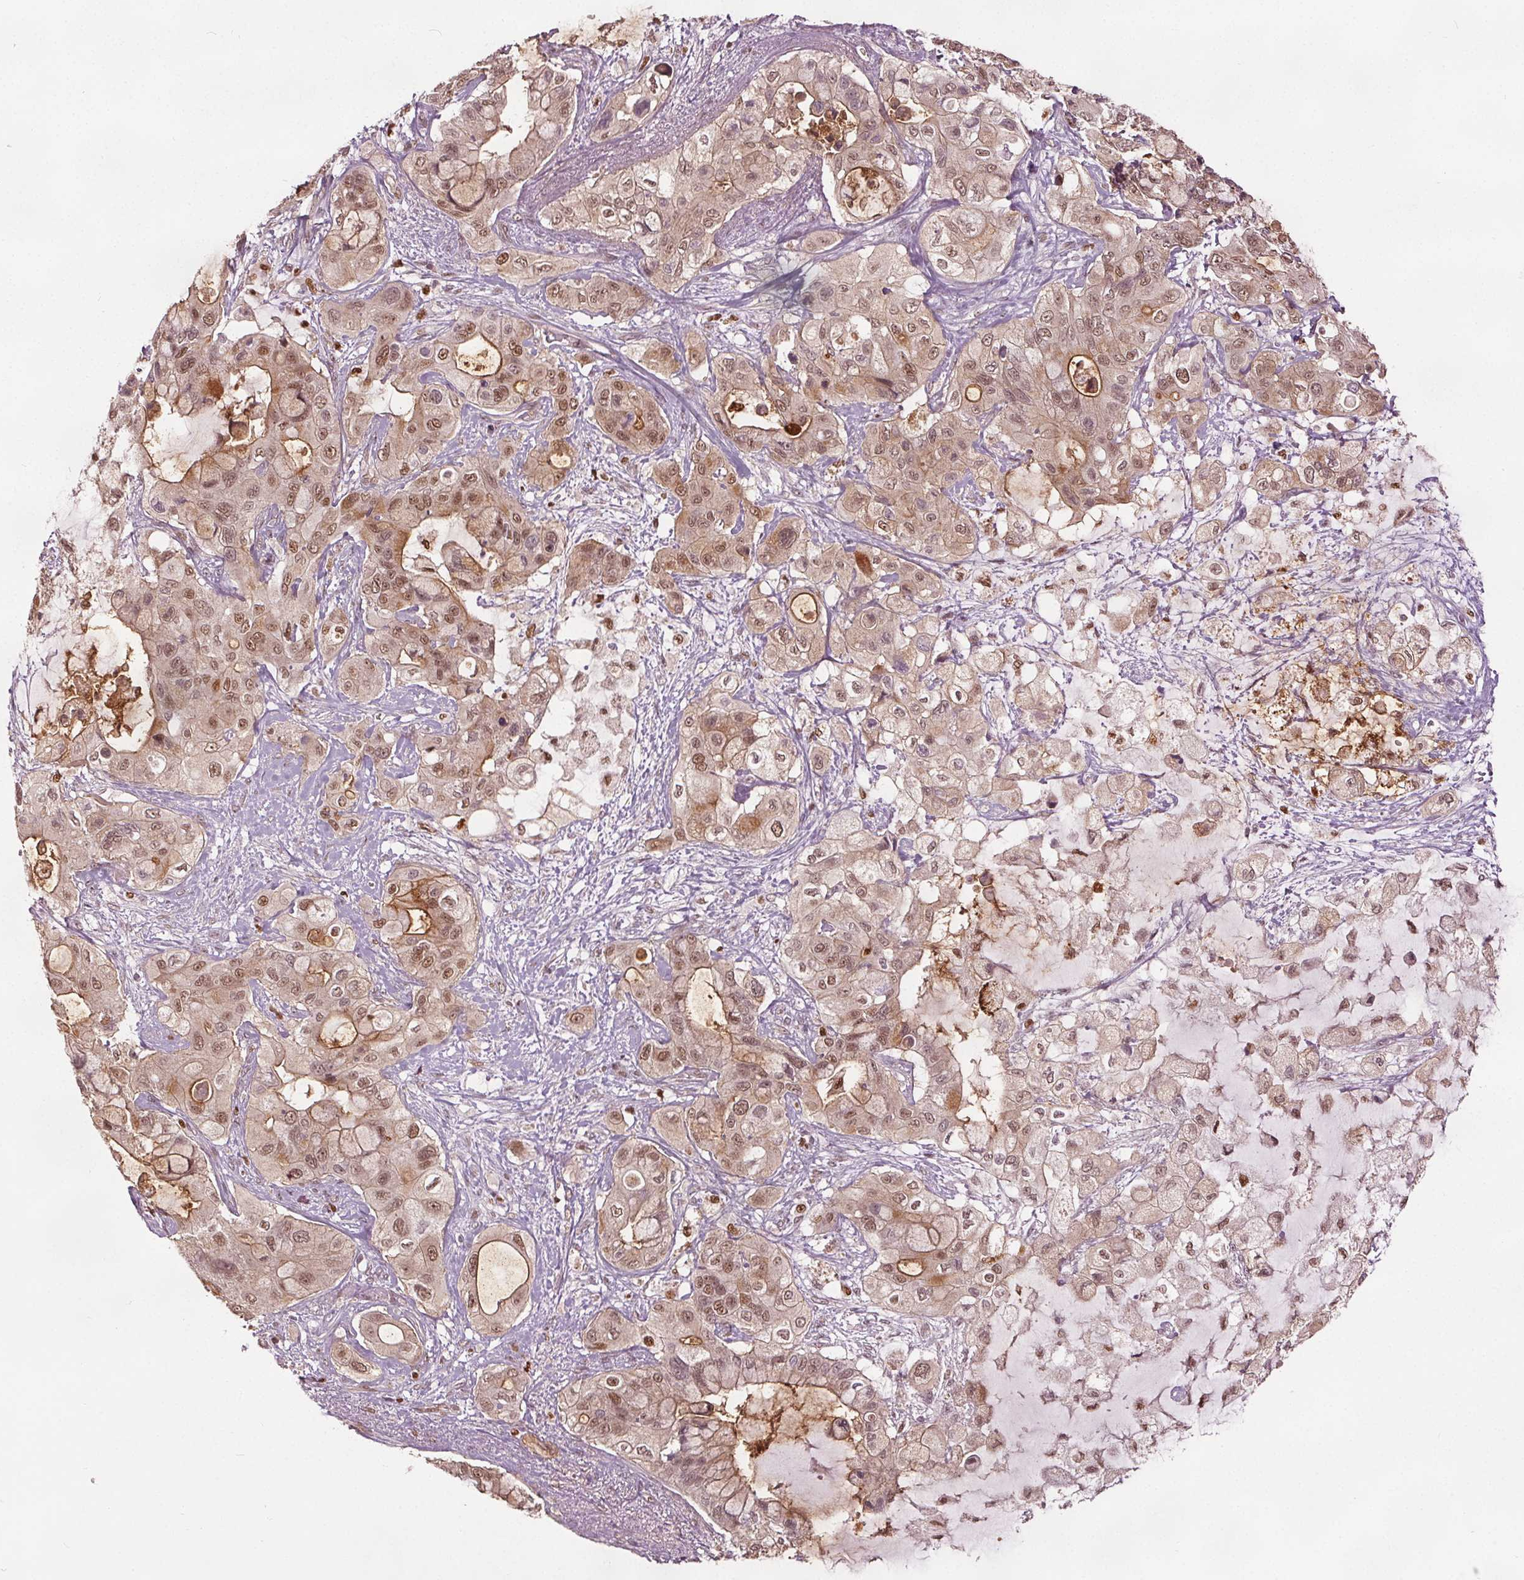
{"staining": {"intensity": "moderate", "quantity": ">75%", "location": "cytoplasmic/membranous,nuclear"}, "tissue": "pancreatic cancer", "cell_type": "Tumor cells", "image_type": "cancer", "snomed": [{"axis": "morphology", "description": "Adenocarcinoma, NOS"}, {"axis": "topography", "description": "Pancreas"}], "caption": "Immunohistochemical staining of human pancreatic cancer (adenocarcinoma) shows medium levels of moderate cytoplasmic/membranous and nuclear expression in about >75% of tumor cells.", "gene": "DDX11", "patient": {"sex": "male", "age": 71}}